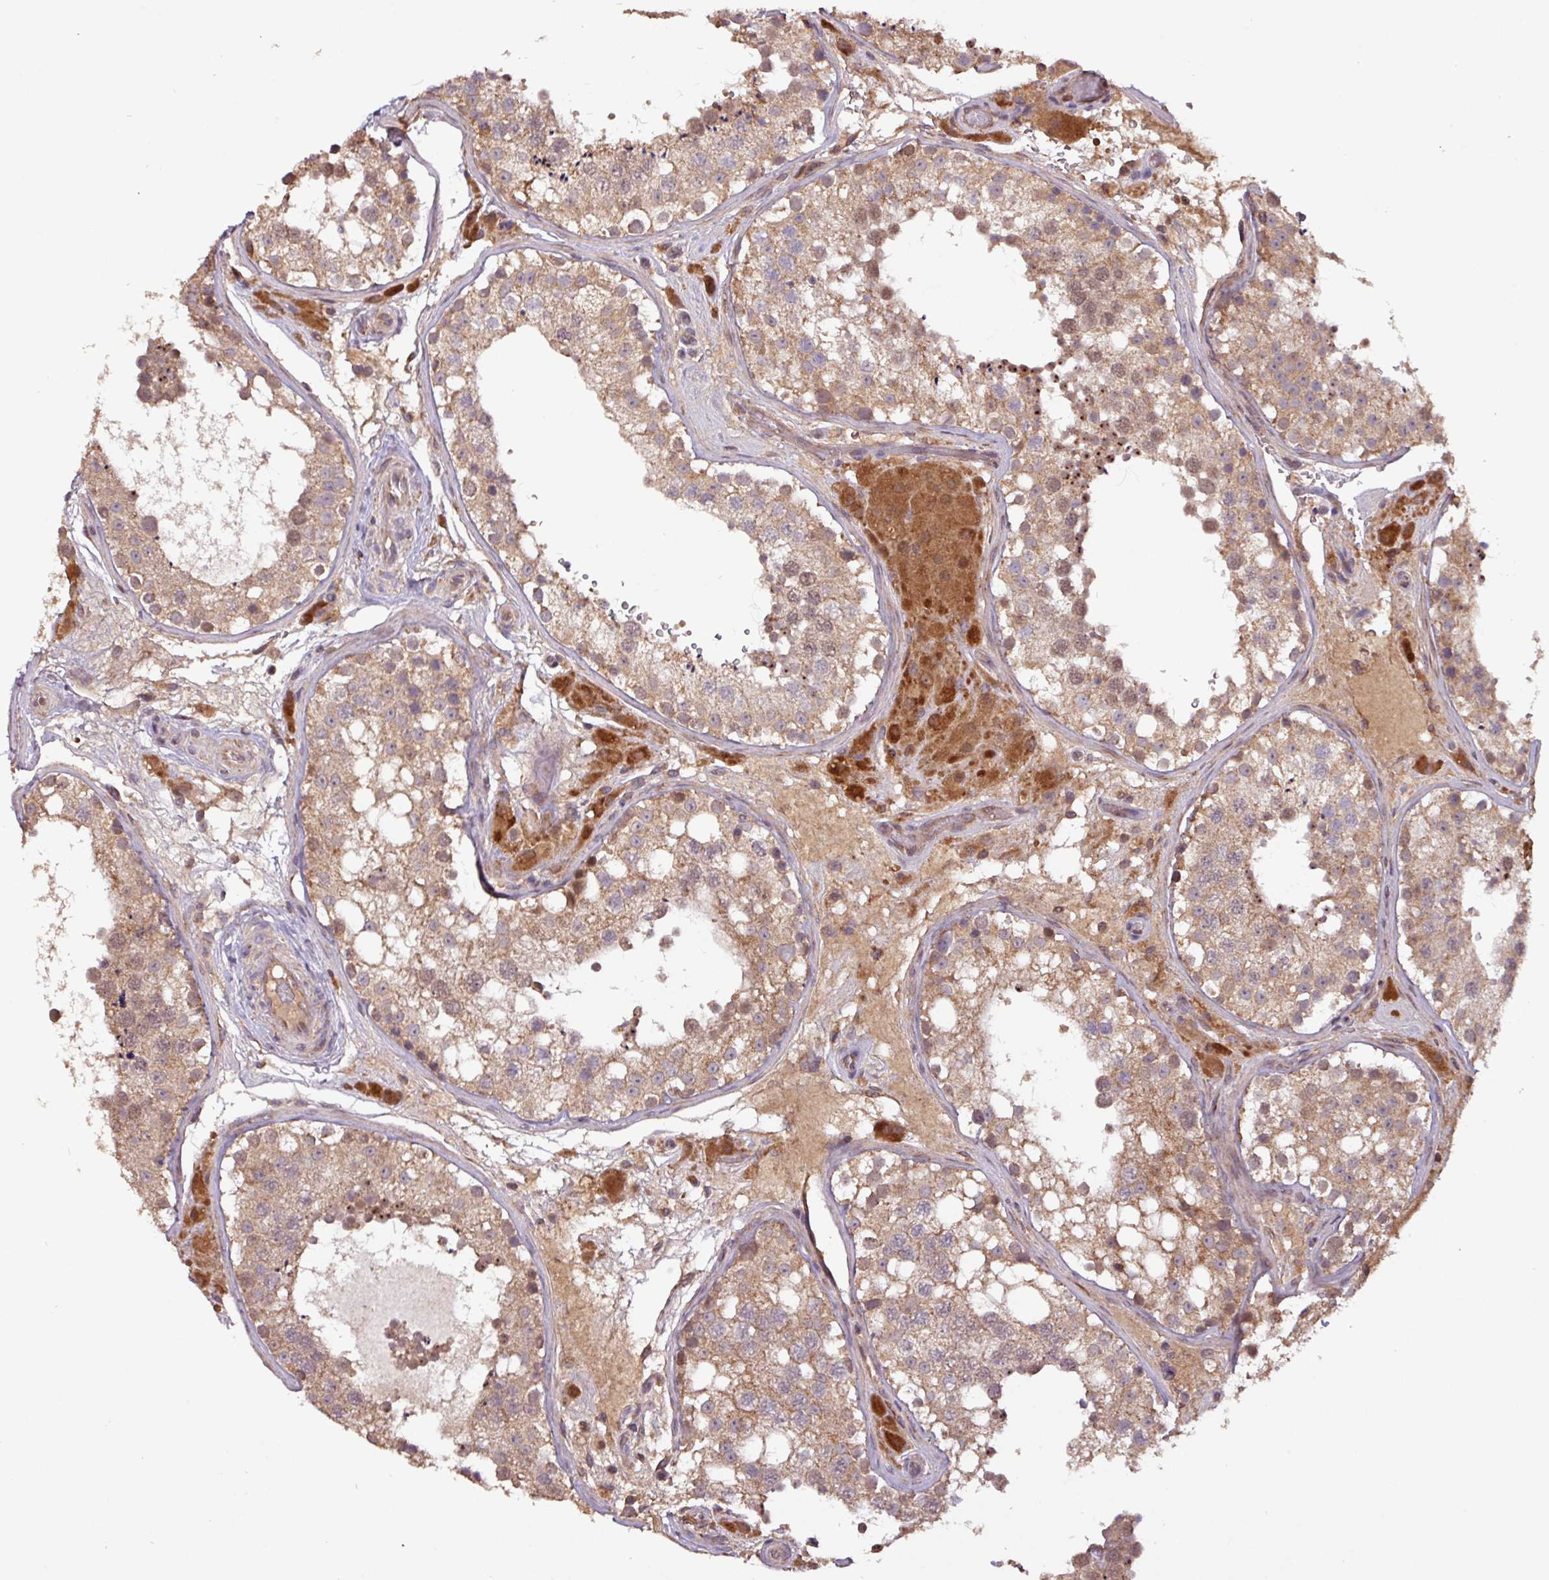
{"staining": {"intensity": "moderate", "quantity": ">75%", "location": "cytoplasmic/membranous"}, "tissue": "testis", "cell_type": "Cells in seminiferous ducts", "image_type": "normal", "snomed": [{"axis": "morphology", "description": "Normal tissue, NOS"}, {"axis": "topography", "description": "Testis"}], "caption": "Testis stained with immunohistochemistry (IHC) demonstrates moderate cytoplasmic/membranous staining in approximately >75% of cells in seminiferous ducts. (brown staining indicates protein expression, while blue staining denotes nuclei).", "gene": "YPEL1", "patient": {"sex": "male", "age": 26}}